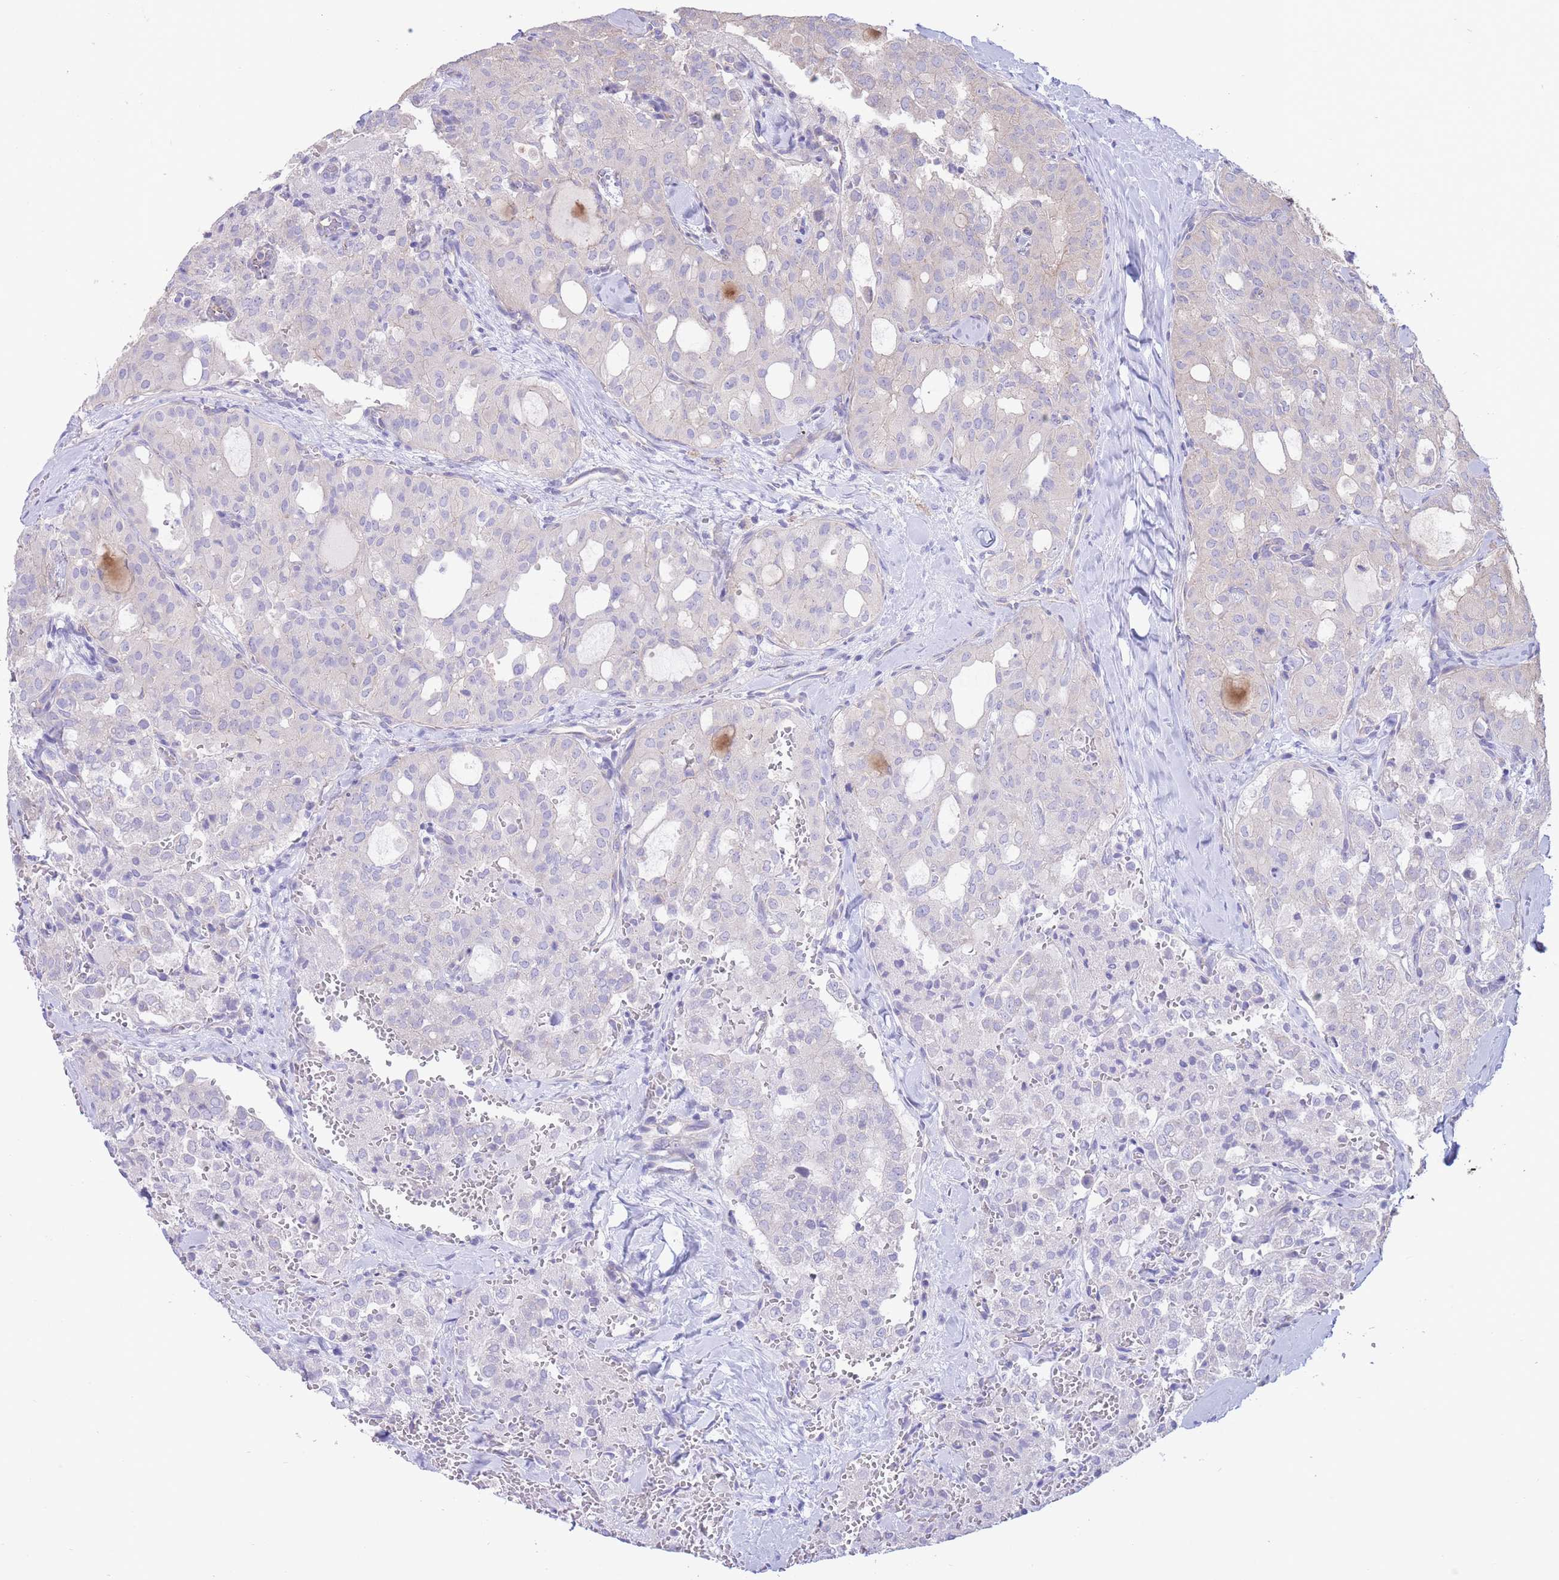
{"staining": {"intensity": "negative", "quantity": "none", "location": "none"}, "tissue": "thyroid cancer", "cell_type": "Tumor cells", "image_type": "cancer", "snomed": [{"axis": "morphology", "description": "Follicular adenoma carcinoma, NOS"}, {"axis": "topography", "description": "Thyroid gland"}], "caption": "A histopathology image of follicular adenoma carcinoma (thyroid) stained for a protein reveals no brown staining in tumor cells.", "gene": "ALS2CL", "patient": {"sex": "male", "age": 75}}